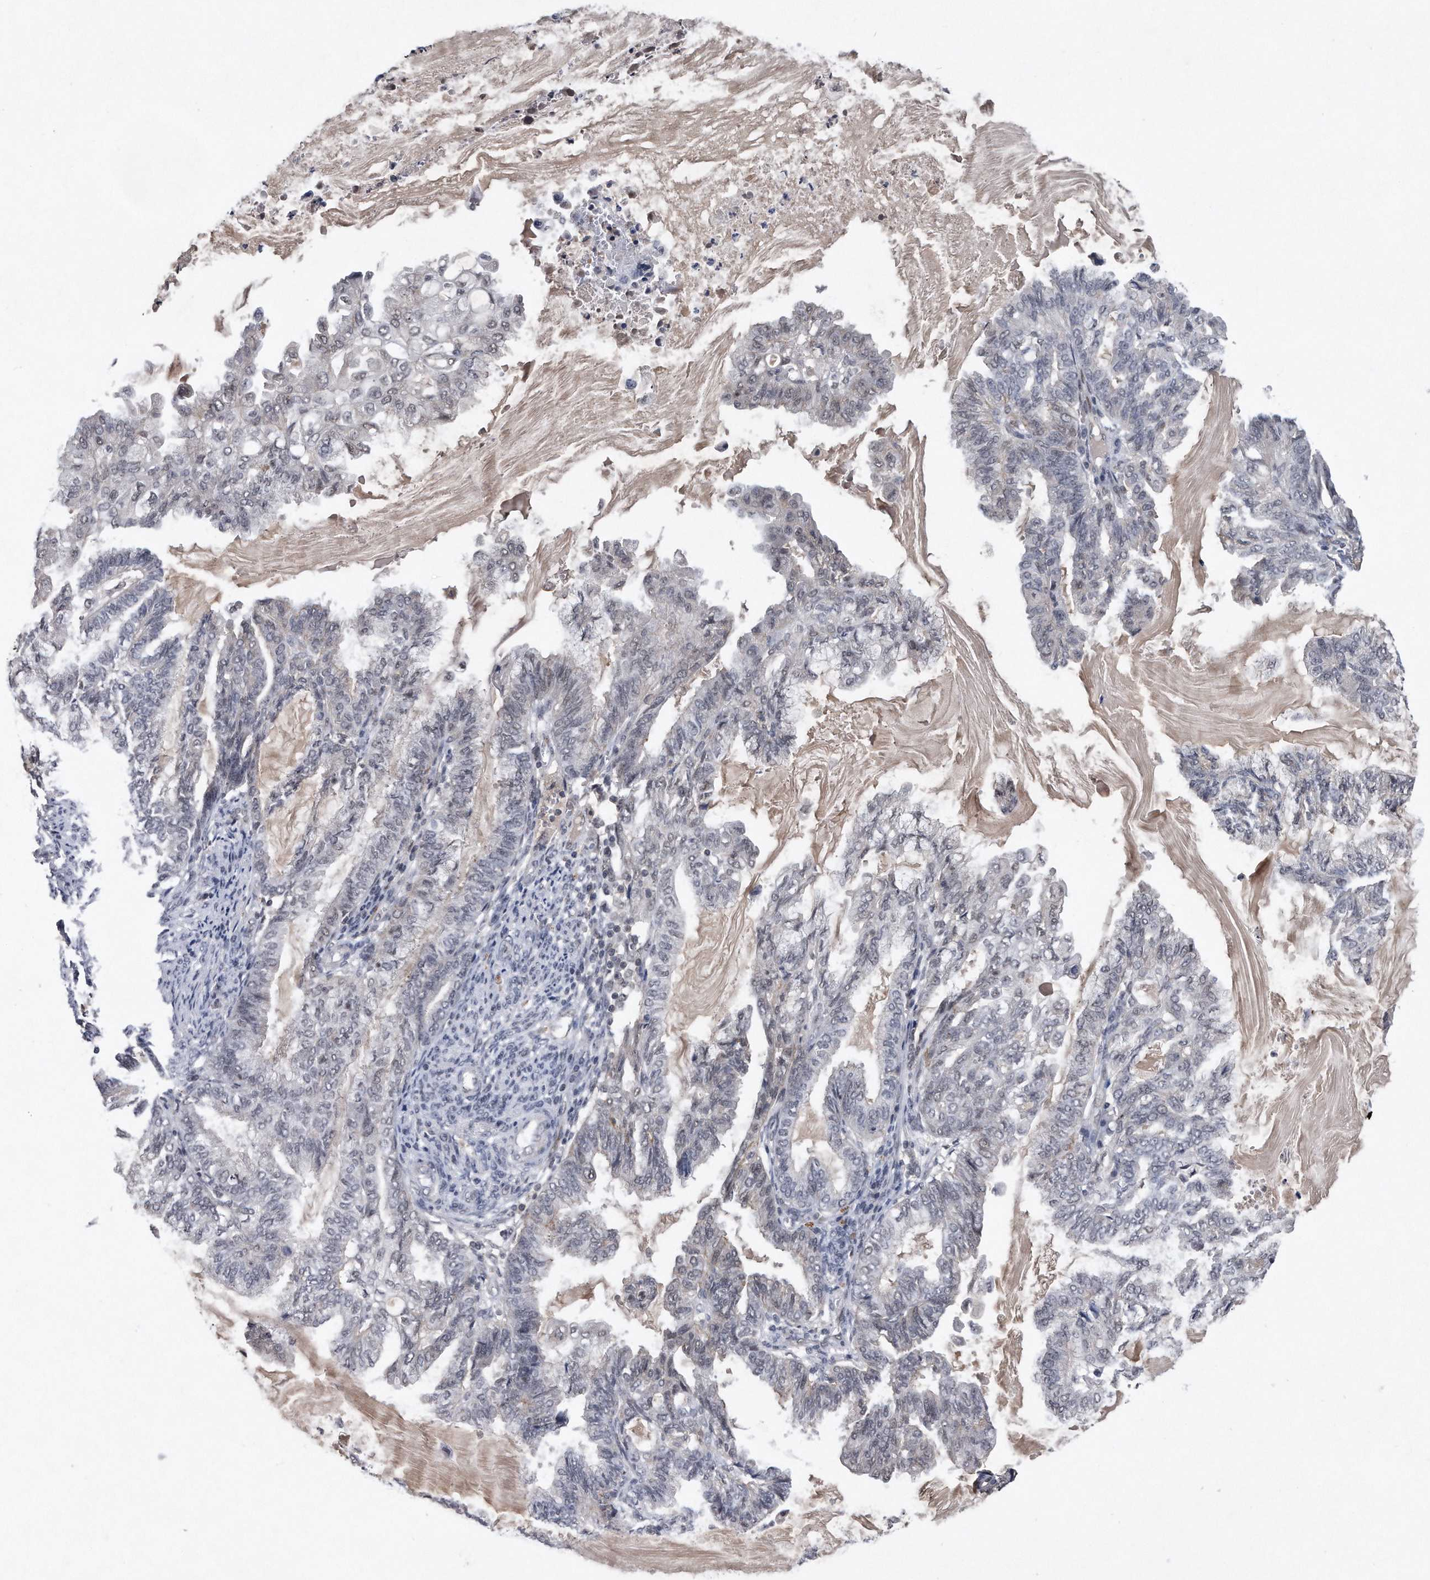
{"staining": {"intensity": "negative", "quantity": "none", "location": "none"}, "tissue": "endometrial cancer", "cell_type": "Tumor cells", "image_type": "cancer", "snomed": [{"axis": "morphology", "description": "Adenocarcinoma, NOS"}, {"axis": "topography", "description": "Endometrium"}], "caption": "Tumor cells show no significant expression in endometrial cancer (adenocarcinoma). Nuclei are stained in blue.", "gene": "VIRMA", "patient": {"sex": "female", "age": 86}}